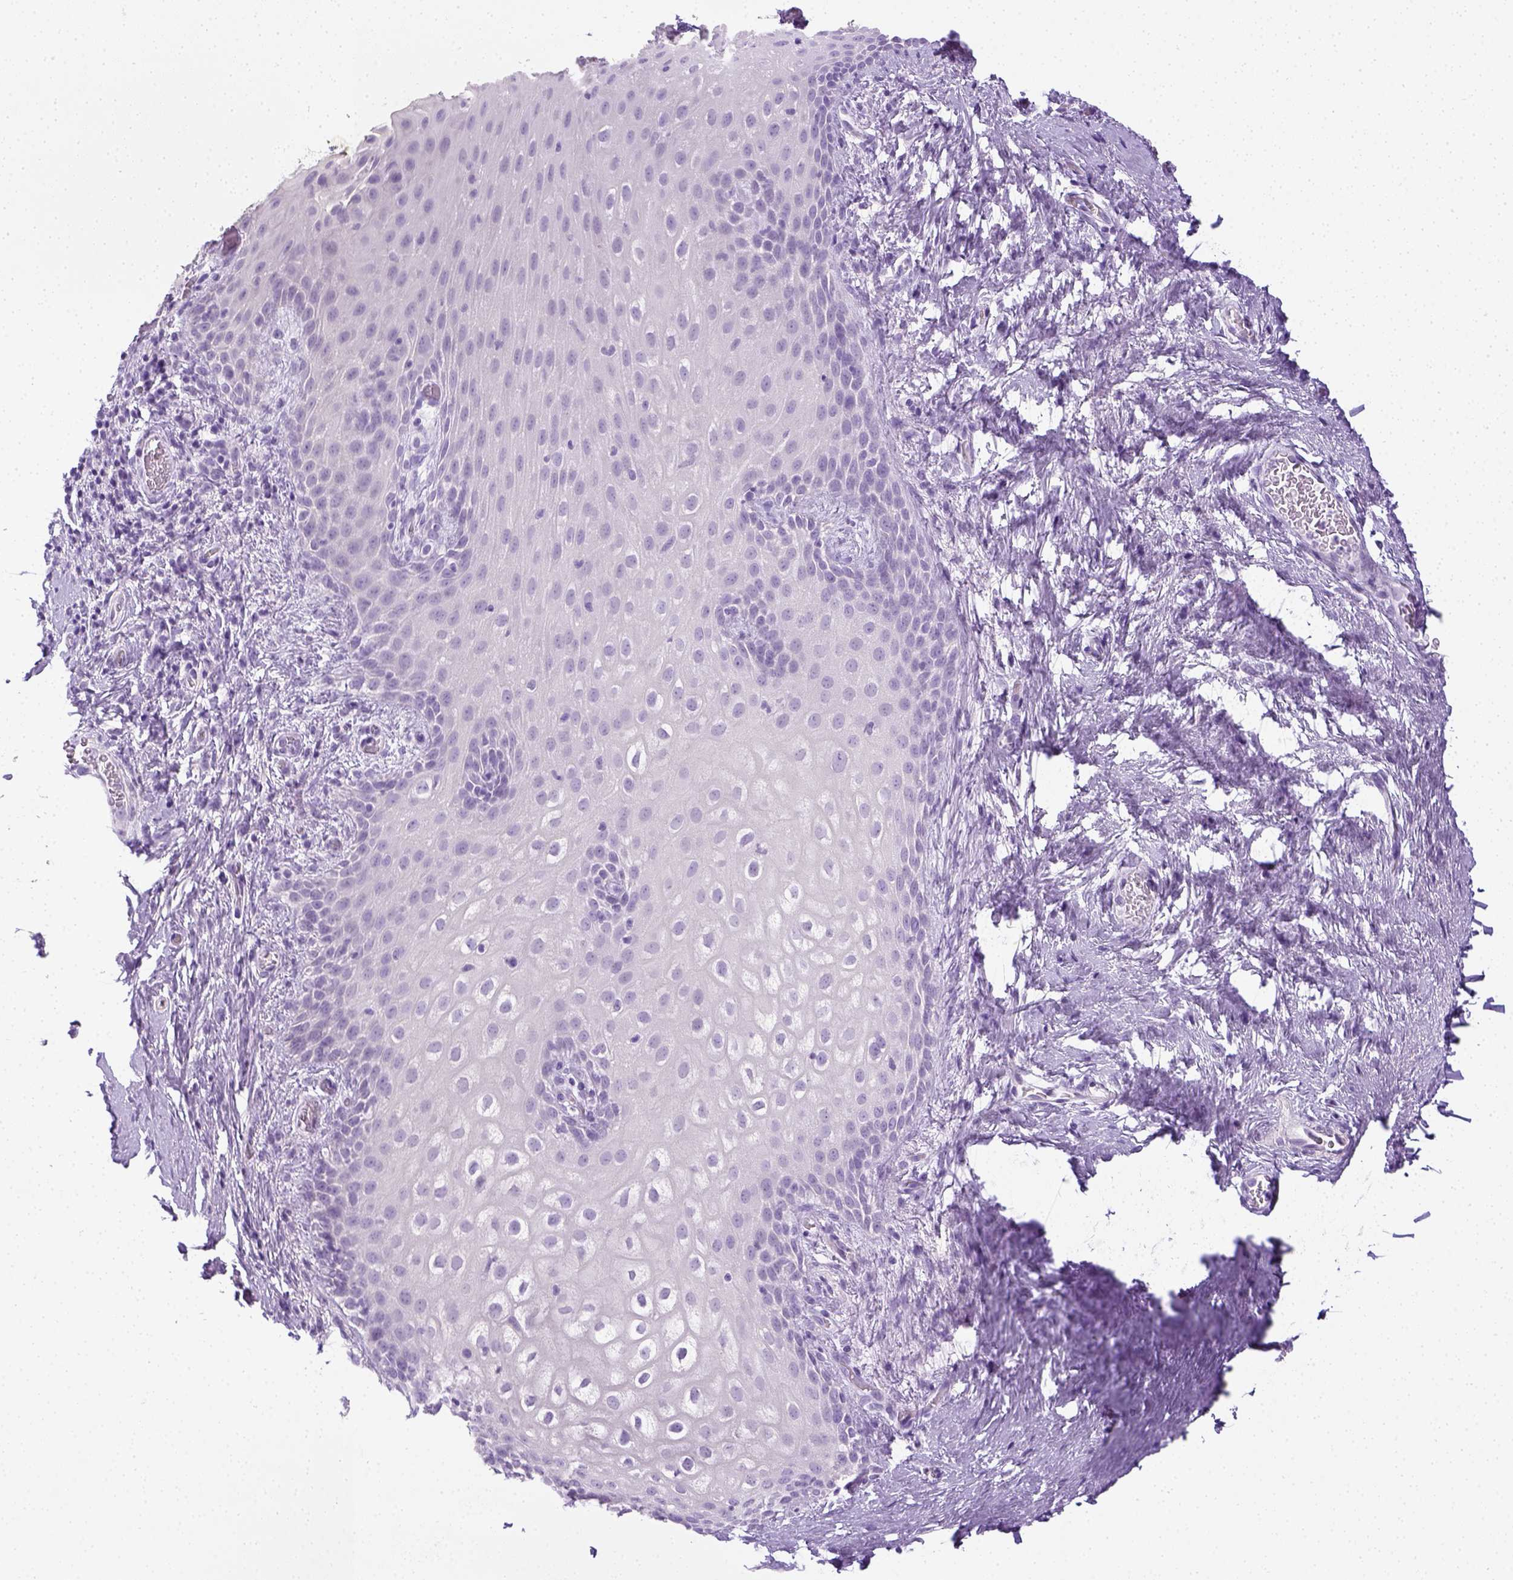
{"staining": {"intensity": "negative", "quantity": "none", "location": "none"}, "tissue": "skin", "cell_type": "Epidermal cells", "image_type": "normal", "snomed": [{"axis": "morphology", "description": "Normal tissue, NOS"}, {"axis": "topography", "description": "Anal"}], "caption": "The micrograph displays no significant expression in epidermal cells of skin.", "gene": "LGSN", "patient": {"sex": "female", "age": 46}}